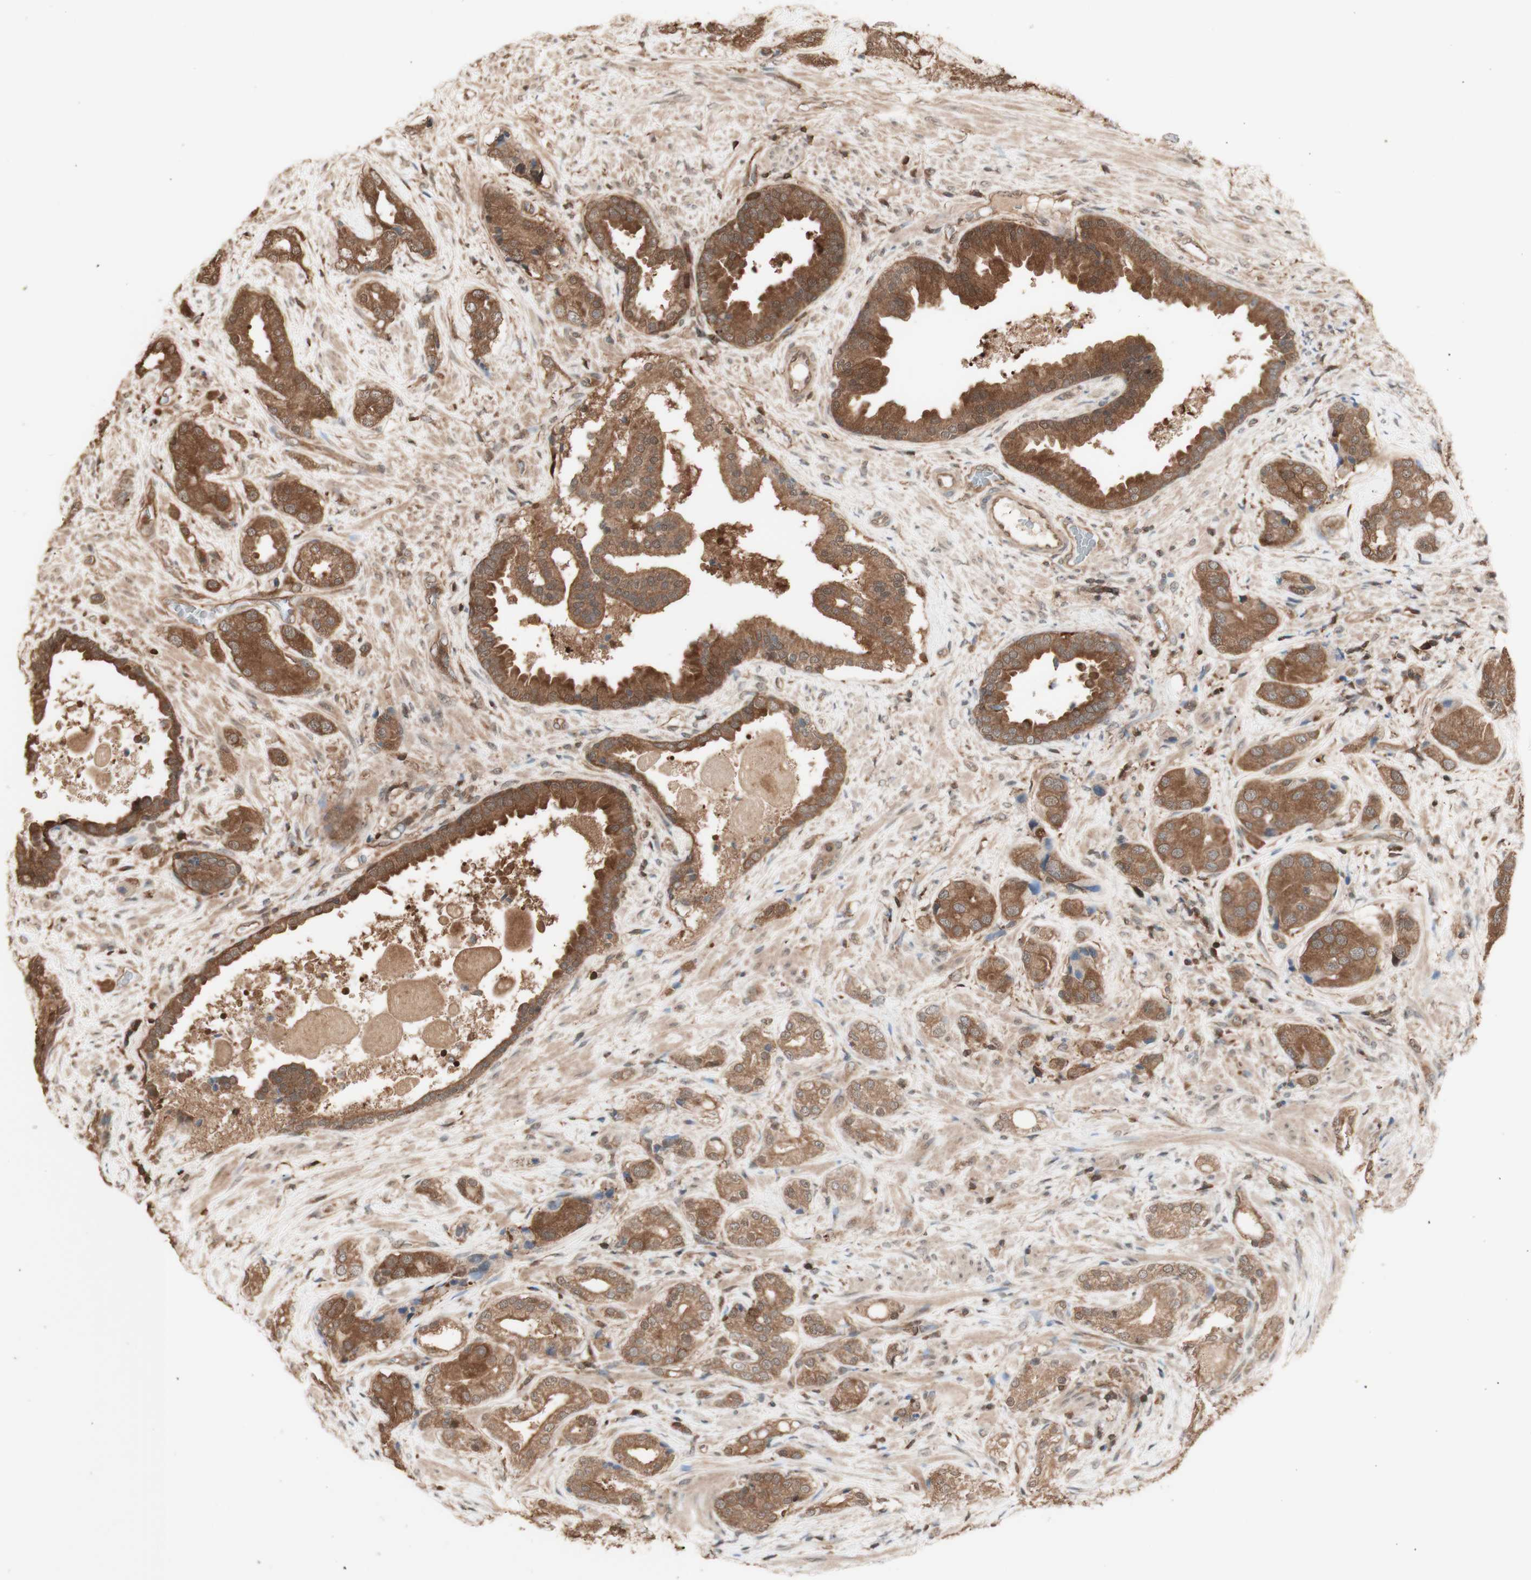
{"staining": {"intensity": "moderate", "quantity": ">75%", "location": "cytoplasmic/membranous"}, "tissue": "prostate cancer", "cell_type": "Tumor cells", "image_type": "cancer", "snomed": [{"axis": "morphology", "description": "Adenocarcinoma, High grade"}, {"axis": "topography", "description": "Prostate"}], "caption": "The photomicrograph shows immunohistochemical staining of prostate cancer (high-grade adenocarcinoma). There is moderate cytoplasmic/membranous positivity is present in approximately >75% of tumor cells.", "gene": "YWHAB", "patient": {"sex": "male", "age": 71}}